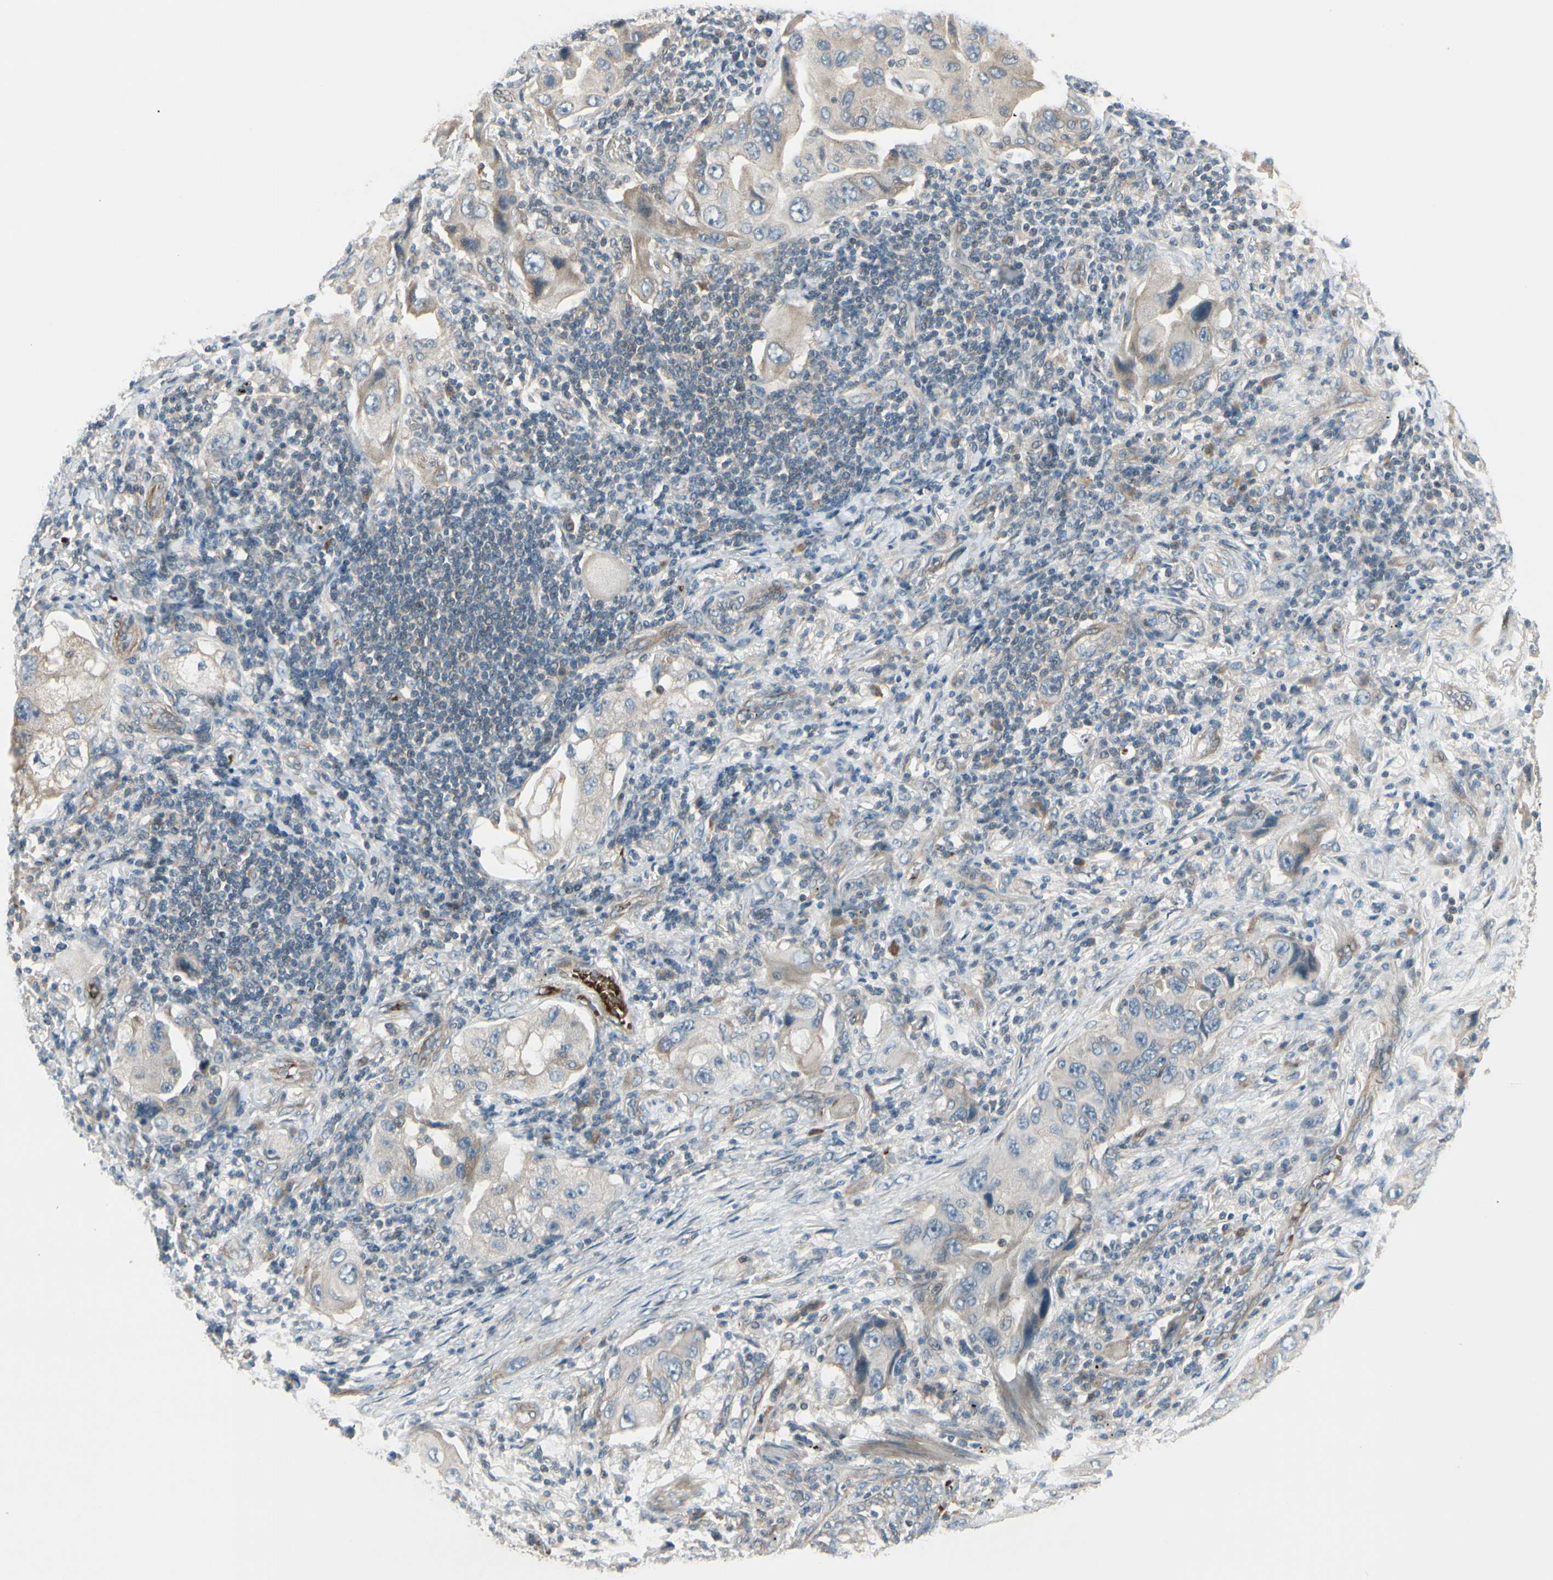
{"staining": {"intensity": "weak", "quantity": "<25%", "location": "cytoplasmic/membranous"}, "tissue": "lung cancer", "cell_type": "Tumor cells", "image_type": "cancer", "snomed": [{"axis": "morphology", "description": "Adenocarcinoma, NOS"}, {"axis": "topography", "description": "Lung"}], "caption": "Immunohistochemical staining of adenocarcinoma (lung) demonstrates no significant positivity in tumor cells. (DAB (3,3'-diaminobenzidine) immunohistochemistry visualized using brightfield microscopy, high magnification).", "gene": "PPP3CB", "patient": {"sex": "female", "age": 65}}